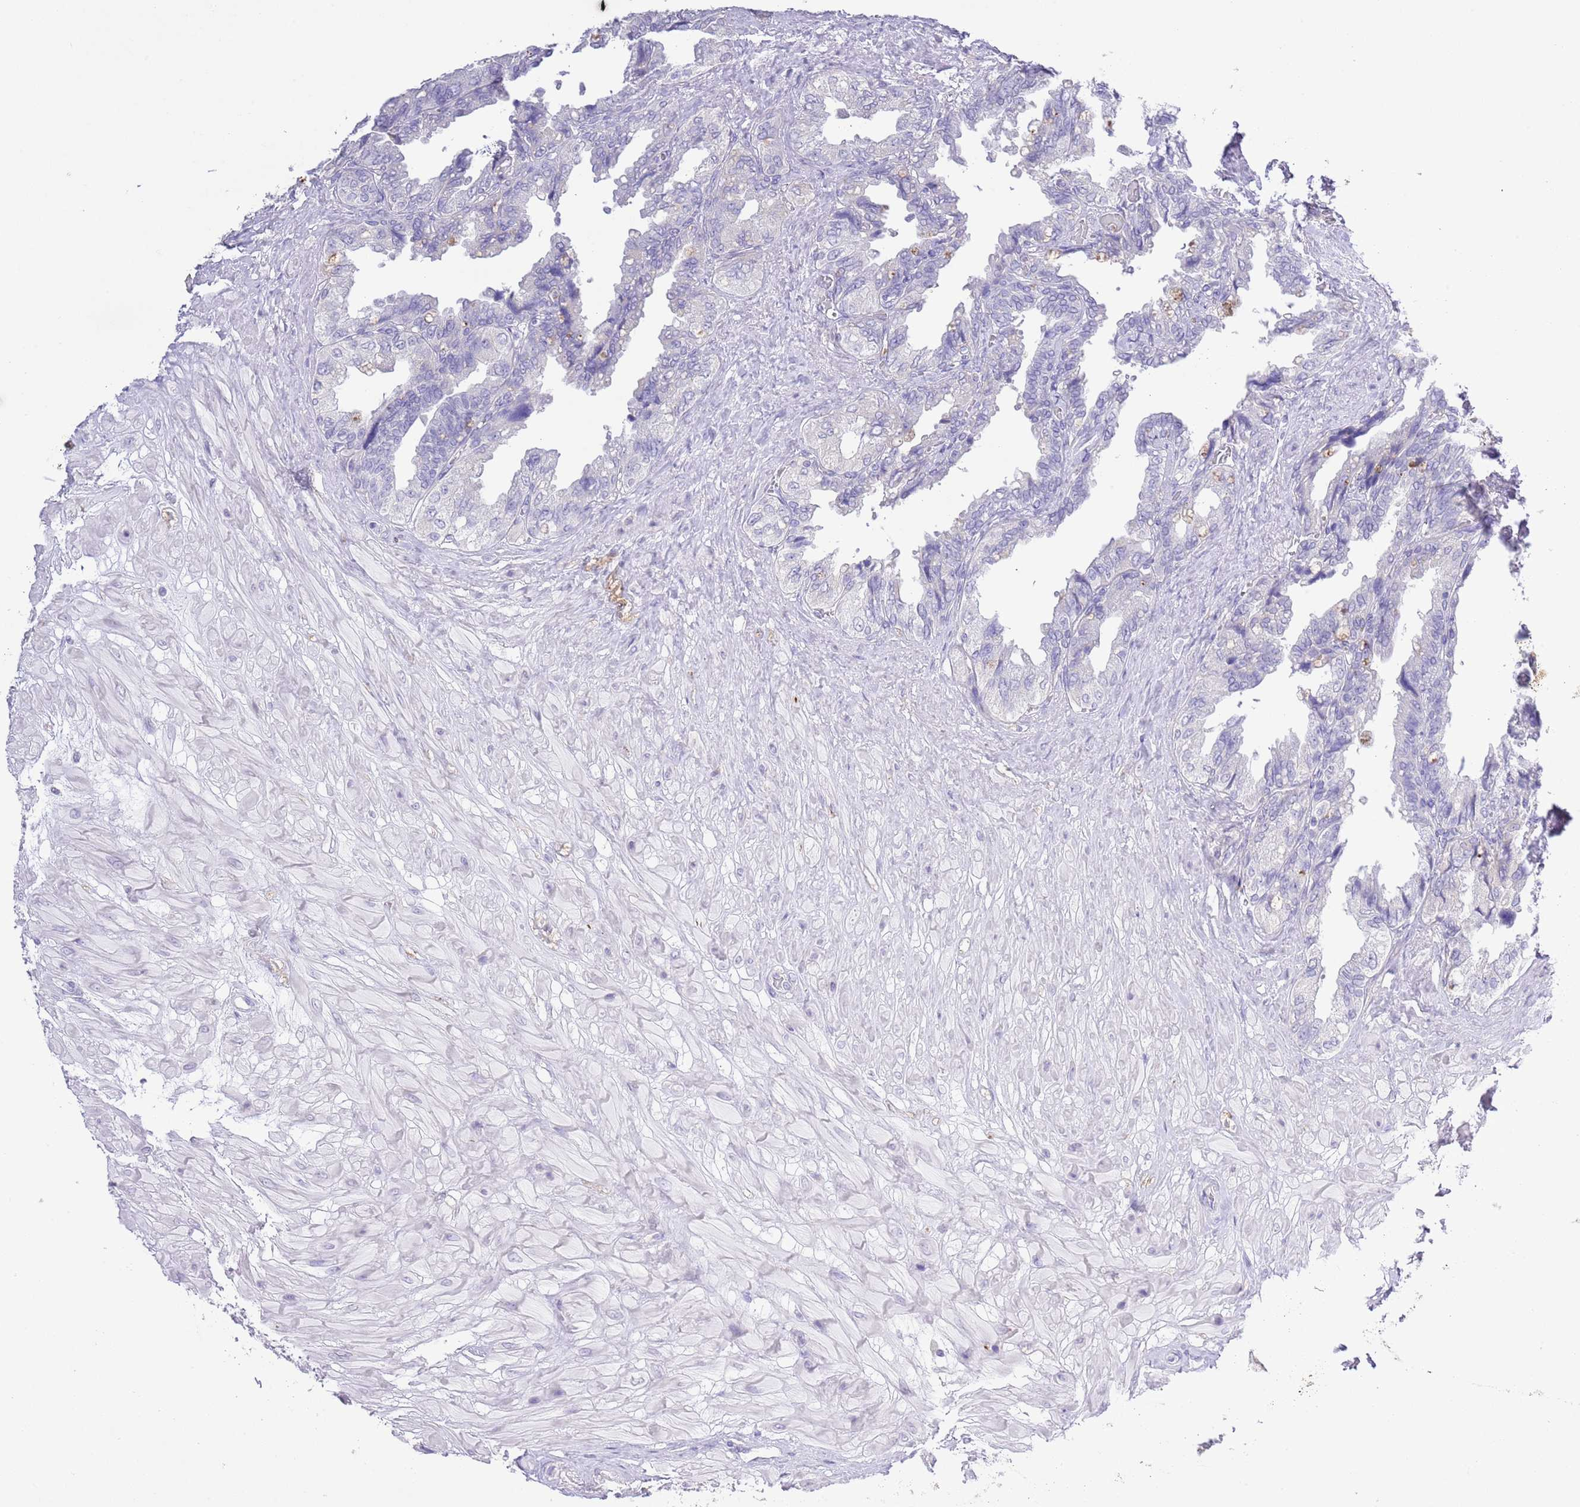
{"staining": {"intensity": "moderate", "quantity": "<25%", "location": "cytoplasmic/membranous"}, "tissue": "seminal vesicle", "cell_type": "Glandular cells", "image_type": "normal", "snomed": [{"axis": "morphology", "description": "Normal tissue, NOS"}, {"axis": "topography", "description": "Seminal veicle"}, {"axis": "topography", "description": "Peripheral nerve tissue"}], "caption": "High-power microscopy captured an immunohistochemistry photomicrograph of benign seminal vesicle, revealing moderate cytoplasmic/membranous expression in approximately <25% of glandular cells.", "gene": "OR2Z1", "patient": {"sex": "male", "age": 60}}